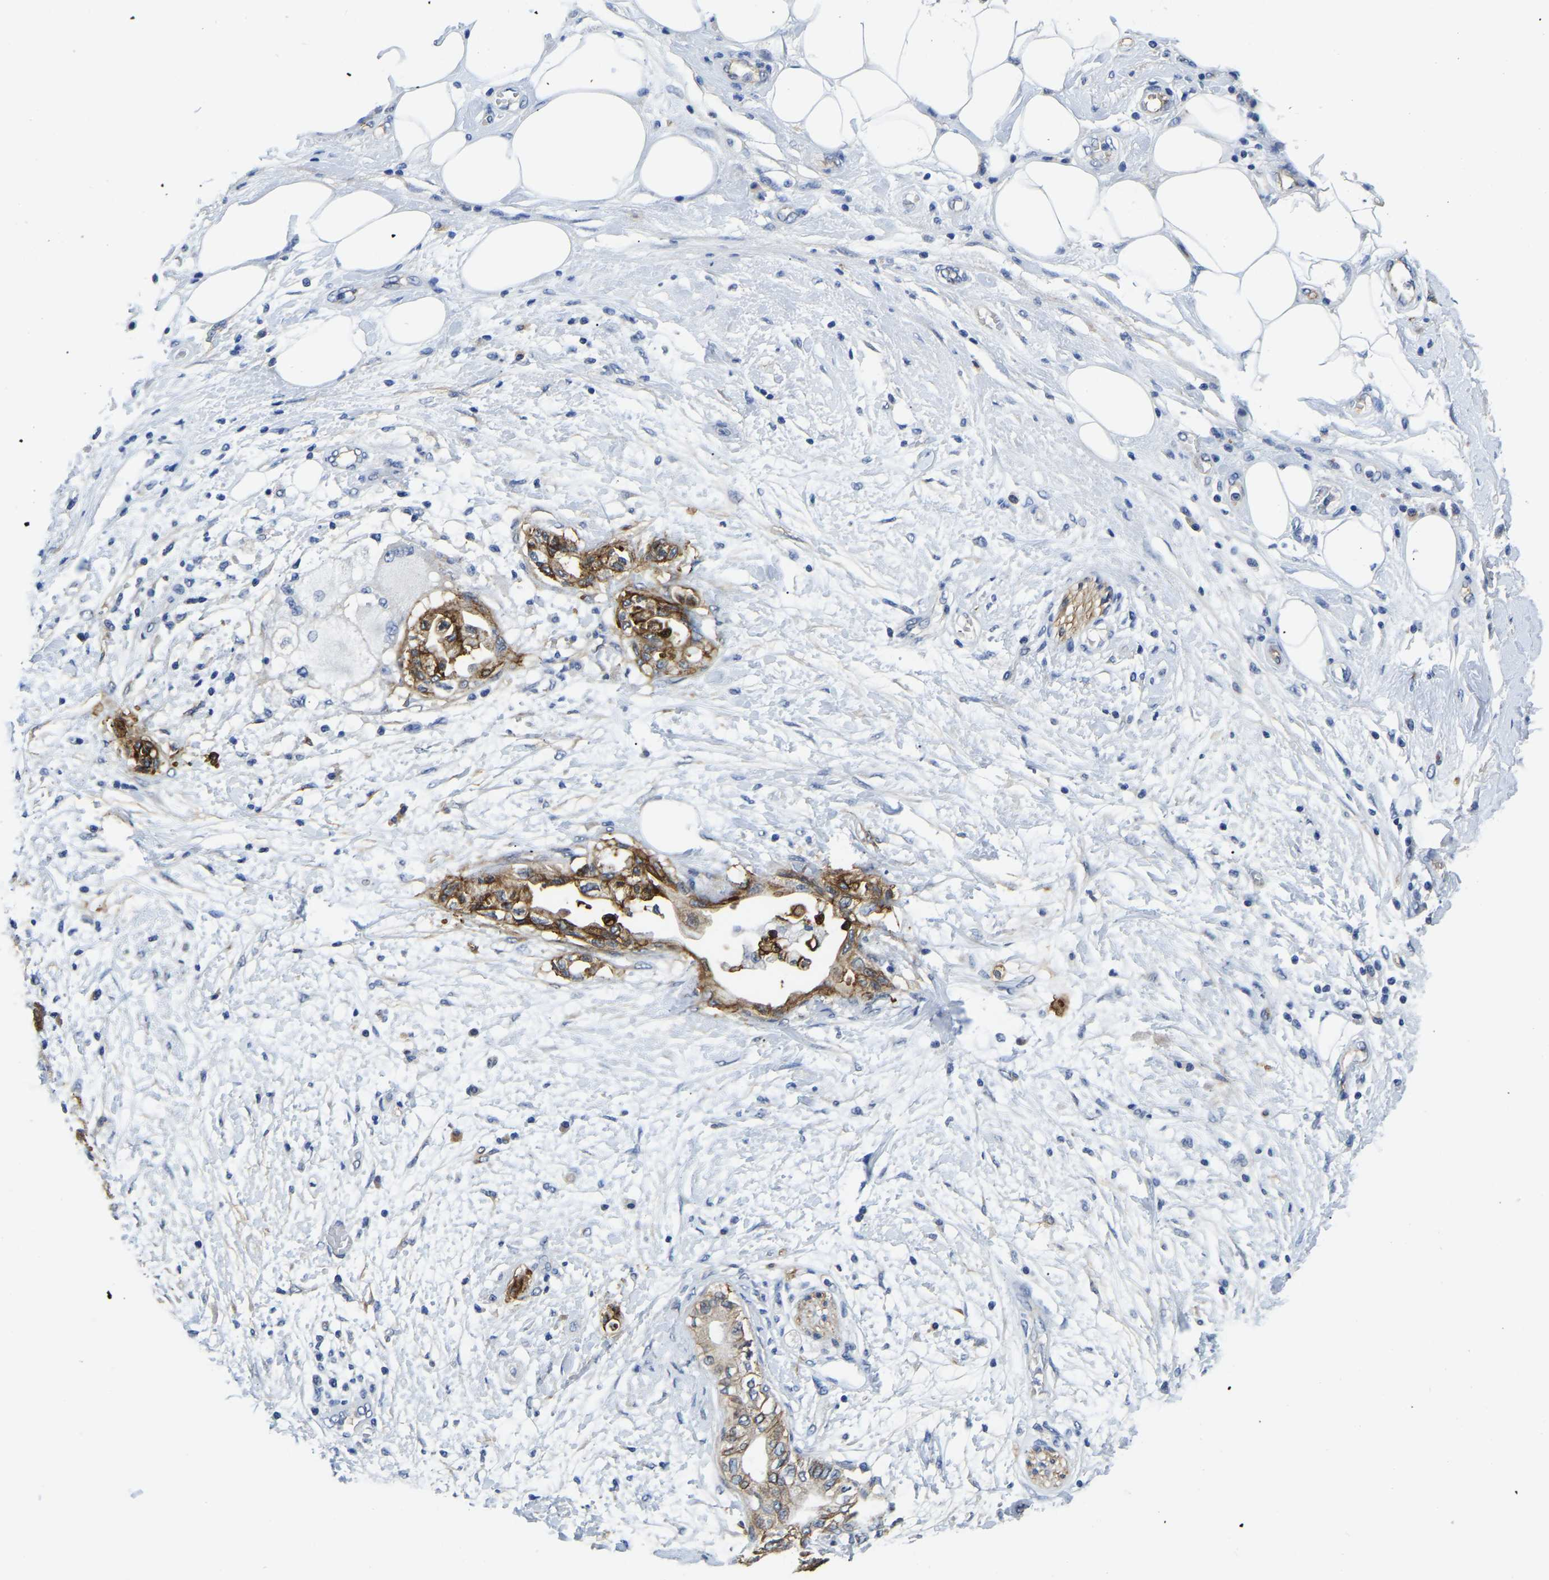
{"staining": {"intensity": "negative", "quantity": "none", "location": "none"}, "tissue": "adipose tissue", "cell_type": "Adipocytes", "image_type": "normal", "snomed": [{"axis": "morphology", "description": "Normal tissue, NOS"}, {"axis": "morphology", "description": "Adenocarcinoma, NOS"}, {"axis": "topography", "description": "Duodenum"}, {"axis": "topography", "description": "Peripheral nerve tissue"}], "caption": "This is an immunohistochemistry micrograph of benign adipose tissue. There is no expression in adipocytes.", "gene": "ITGA2", "patient": {"sex": "female", "age": 60}}